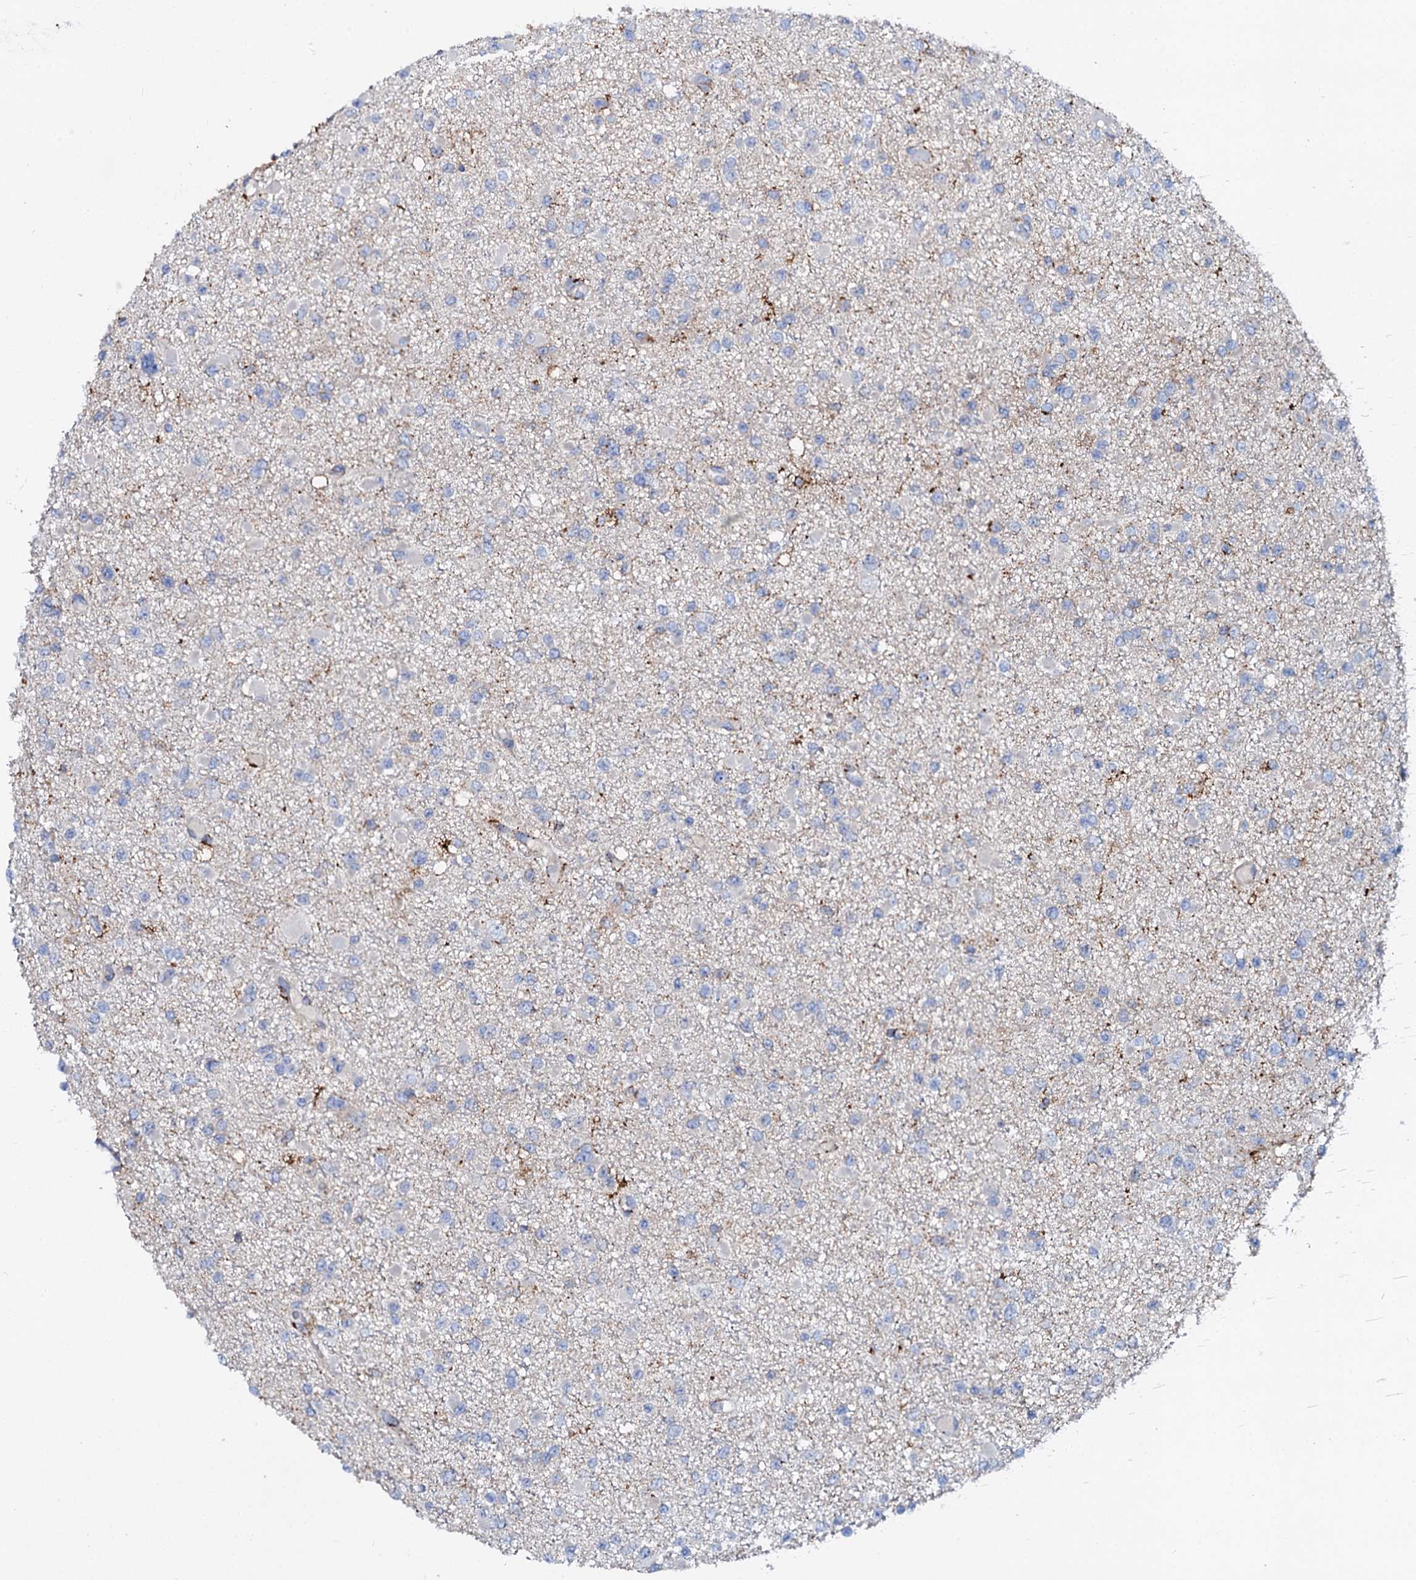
{"staining": {"intensity": "negative", "quantity": "none", "location": "none"}, "tissue": "glioma", "cell_type": "Tumor cells", "image_type": "cancer", "snomed": [{"axis": "morphology", "description": "Glioma, malignant, Low grade"}, {"axis": "topography", "description": "Brain"}], "caption": "Glioma stained for a protein using immunohistochemistry (IHC) demonstrates no positivity tumor cells.", "gene": "MED13L", "patient": {"sex": "female", "age": 22}}